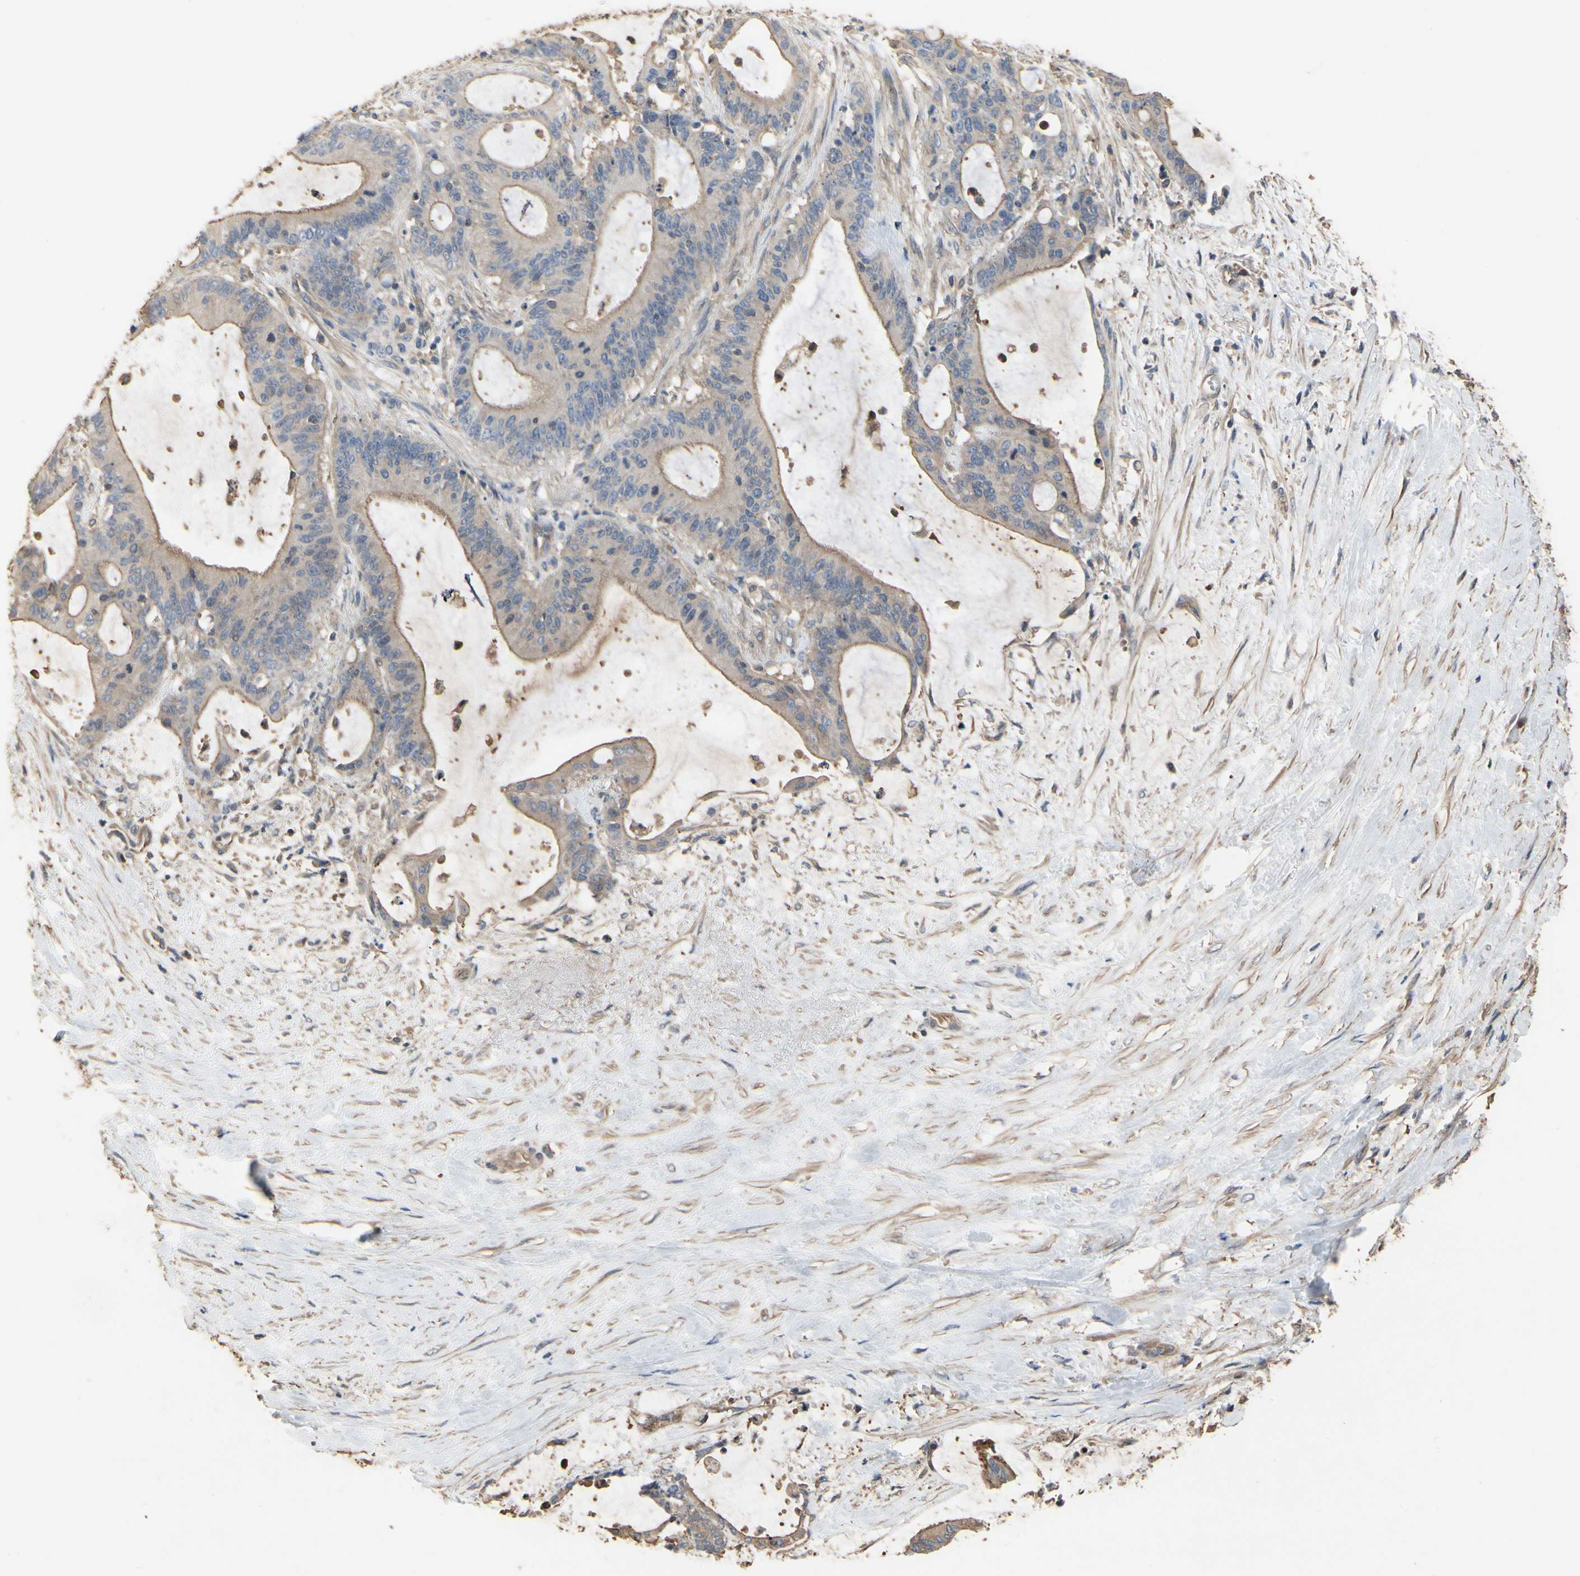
{"staining": {"intensity": "moderate", "quantity": ">75%", "location": "cytoplasmic/membranous"}, "tissue": "liver cancer", "cell_type": "Tumor cells", "image_type": "cancer", "snomed": [{"axis": "morphology", "description": "Cholangiocarcinoma"}, {"axis": "topography", "description": "Liver"}], "caption": "Approximately >75% of tumor cells in liver cholangiocarcinoma demonstrate moderate cytoplasmic/membranous protein staining as visualized by brown immunohistochemical staining.", "gene": "PDZK1", "patient": {"sex": "female", "age": 73}}